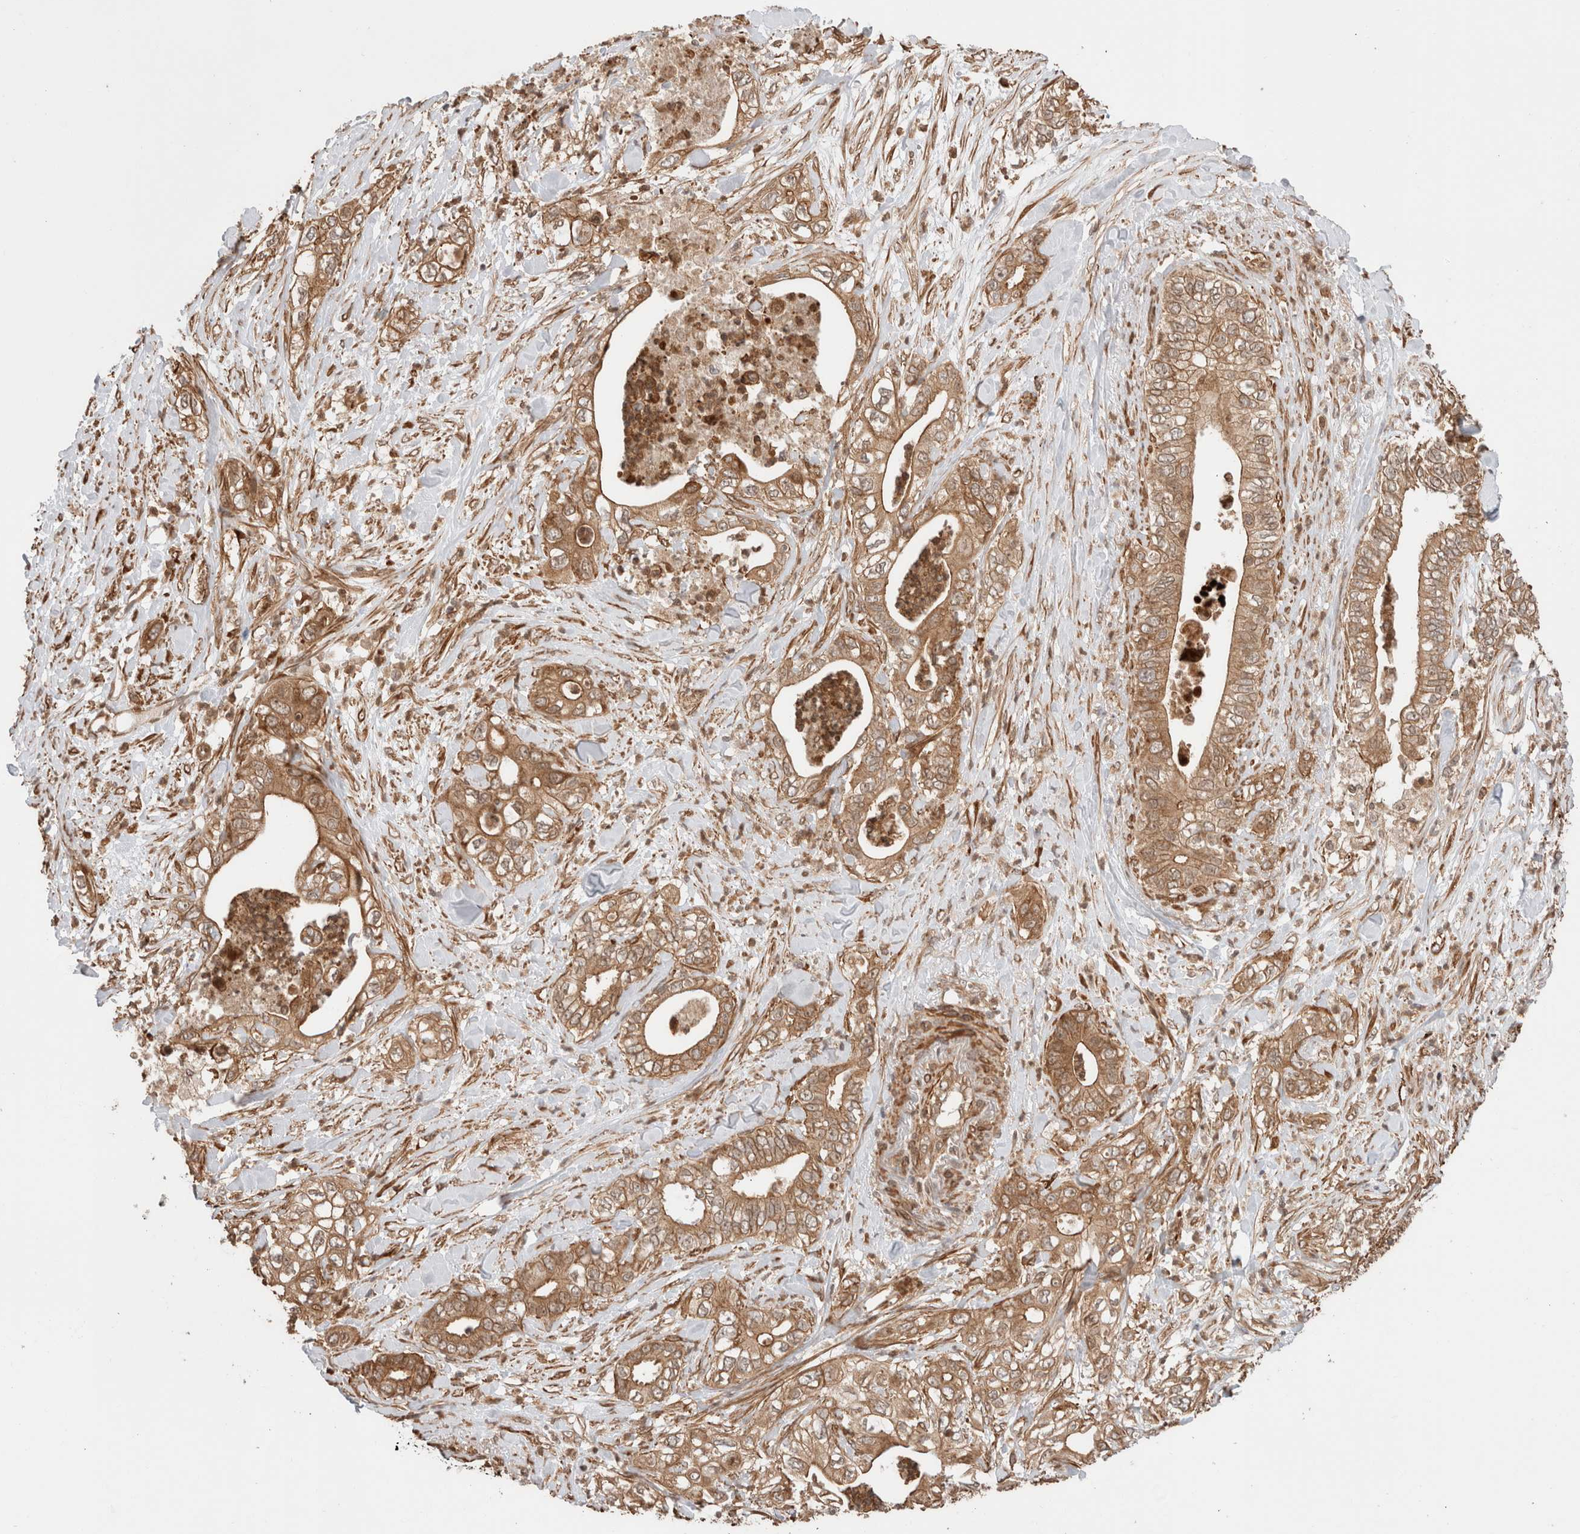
{"staining": {"intensity": "moderate", "quantity": ">75%", "location": "cytoplasmic/membranous"}, "tissue": "pancreatic cancer", "cell_type": "Tumor cells", "image_type": "cancer", "snomed": [{"axis": "morphology", "description": "Adenocarcinoma, NOS"}, {"axis": "topography", "description": "Pancreas"}], "caption": "Pancreatic cancer (adenocarcinoma) was stained to show a protein in brown. There is medium levels of moderate cytoplasmic/membranous staining in approximately >75% of tumor cells. (Stains: DAB (3,3'-diaminobenzidine) in brown, nuclei in blue, Microscopy: brightfield microscopy at high magnification).", "gene": "ZNF649", "patient": {"sex": "female", "age": 78}}